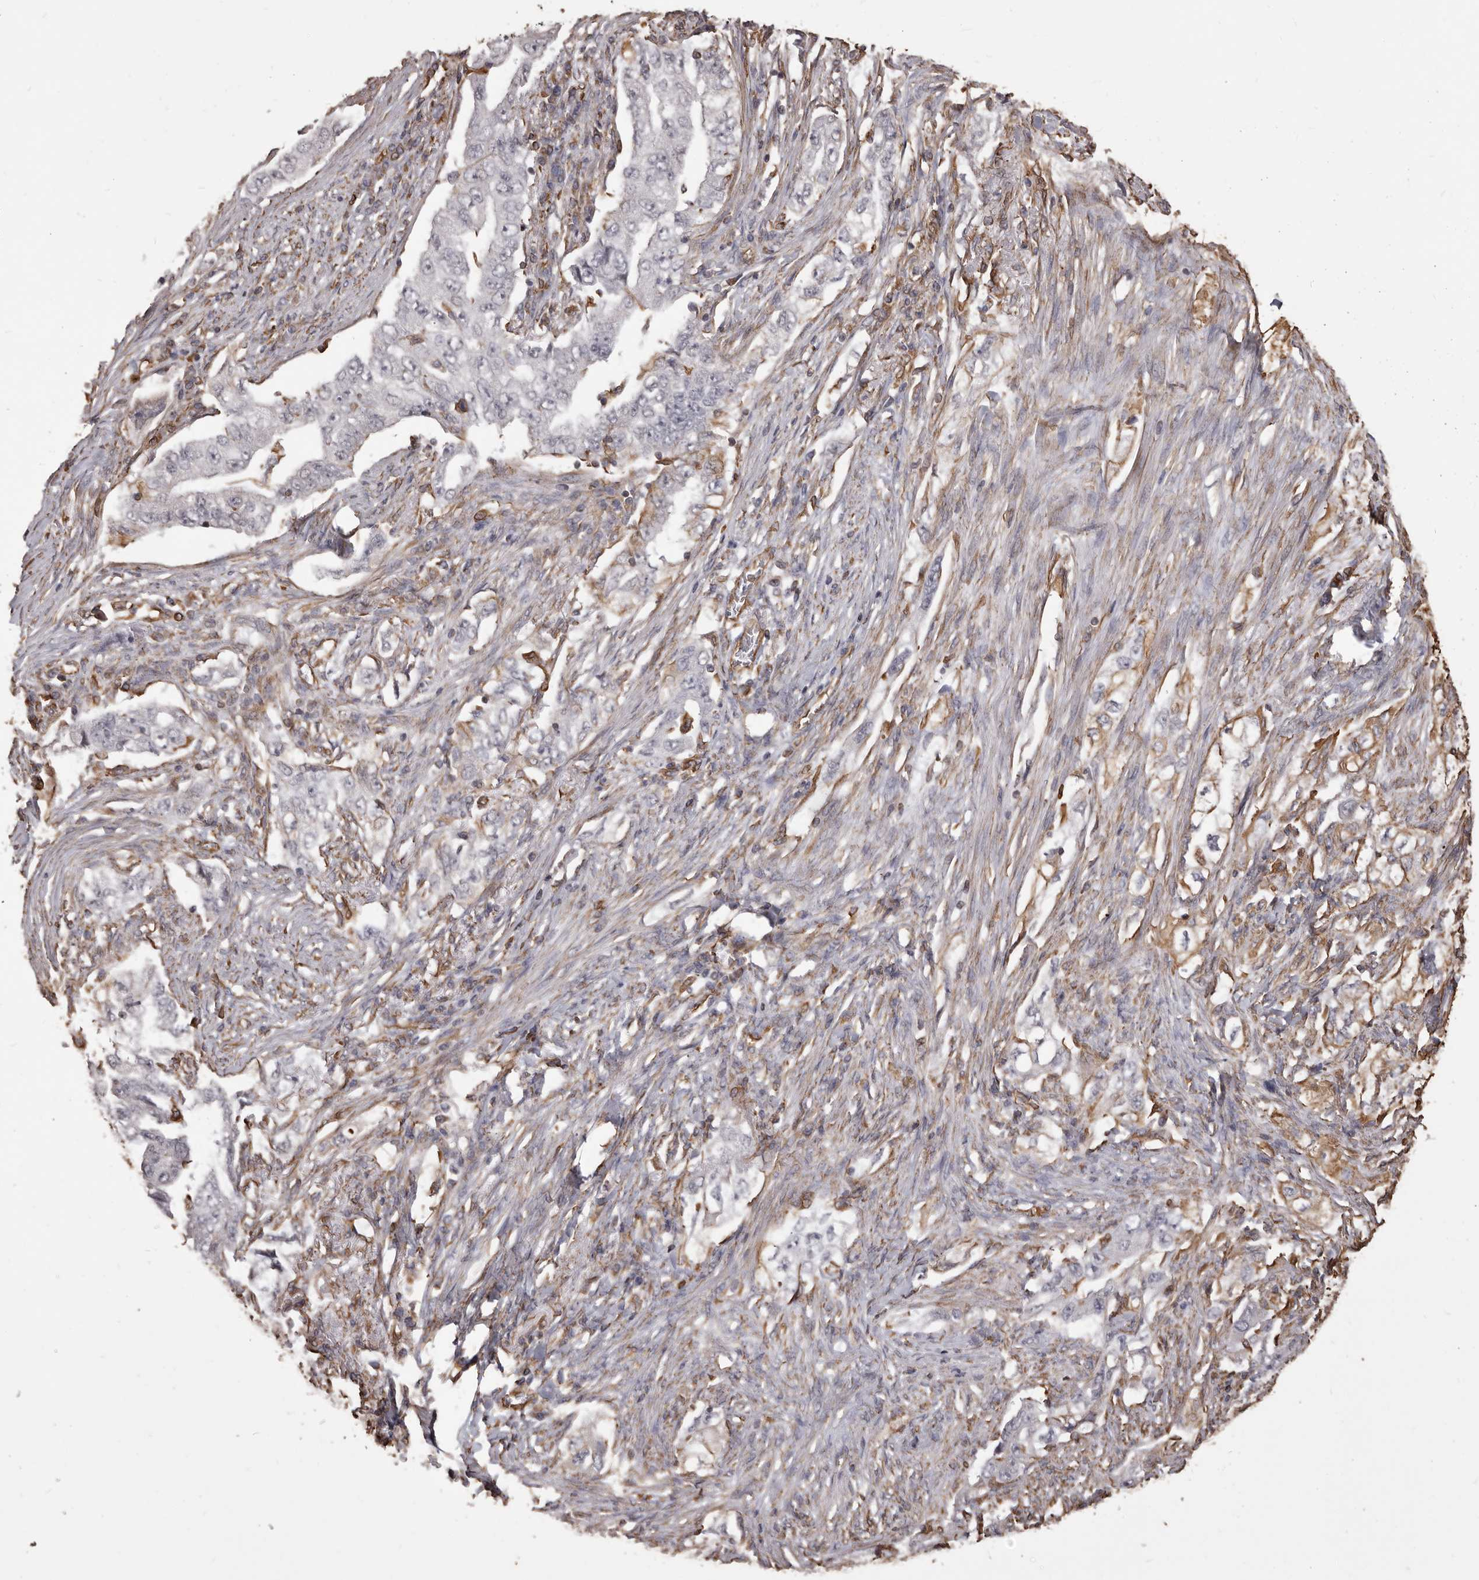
{"staining": {"intensity": "negative", "quantity": "none", "location": "none"}, "tissue": "lung cancer", "cell_type": "Tumor cells", "image_type": "cancer", "snomed": [{"axis": "morphology", "description": "Adenocarcinoma, NOS"}, {"axis": "topography", "description": "Lung"}], "caption": "An image of human lung cancer is negative for staining in tumor cells.", "gene": "MTURN", "patient": {"sex": "female", "age": 51}}